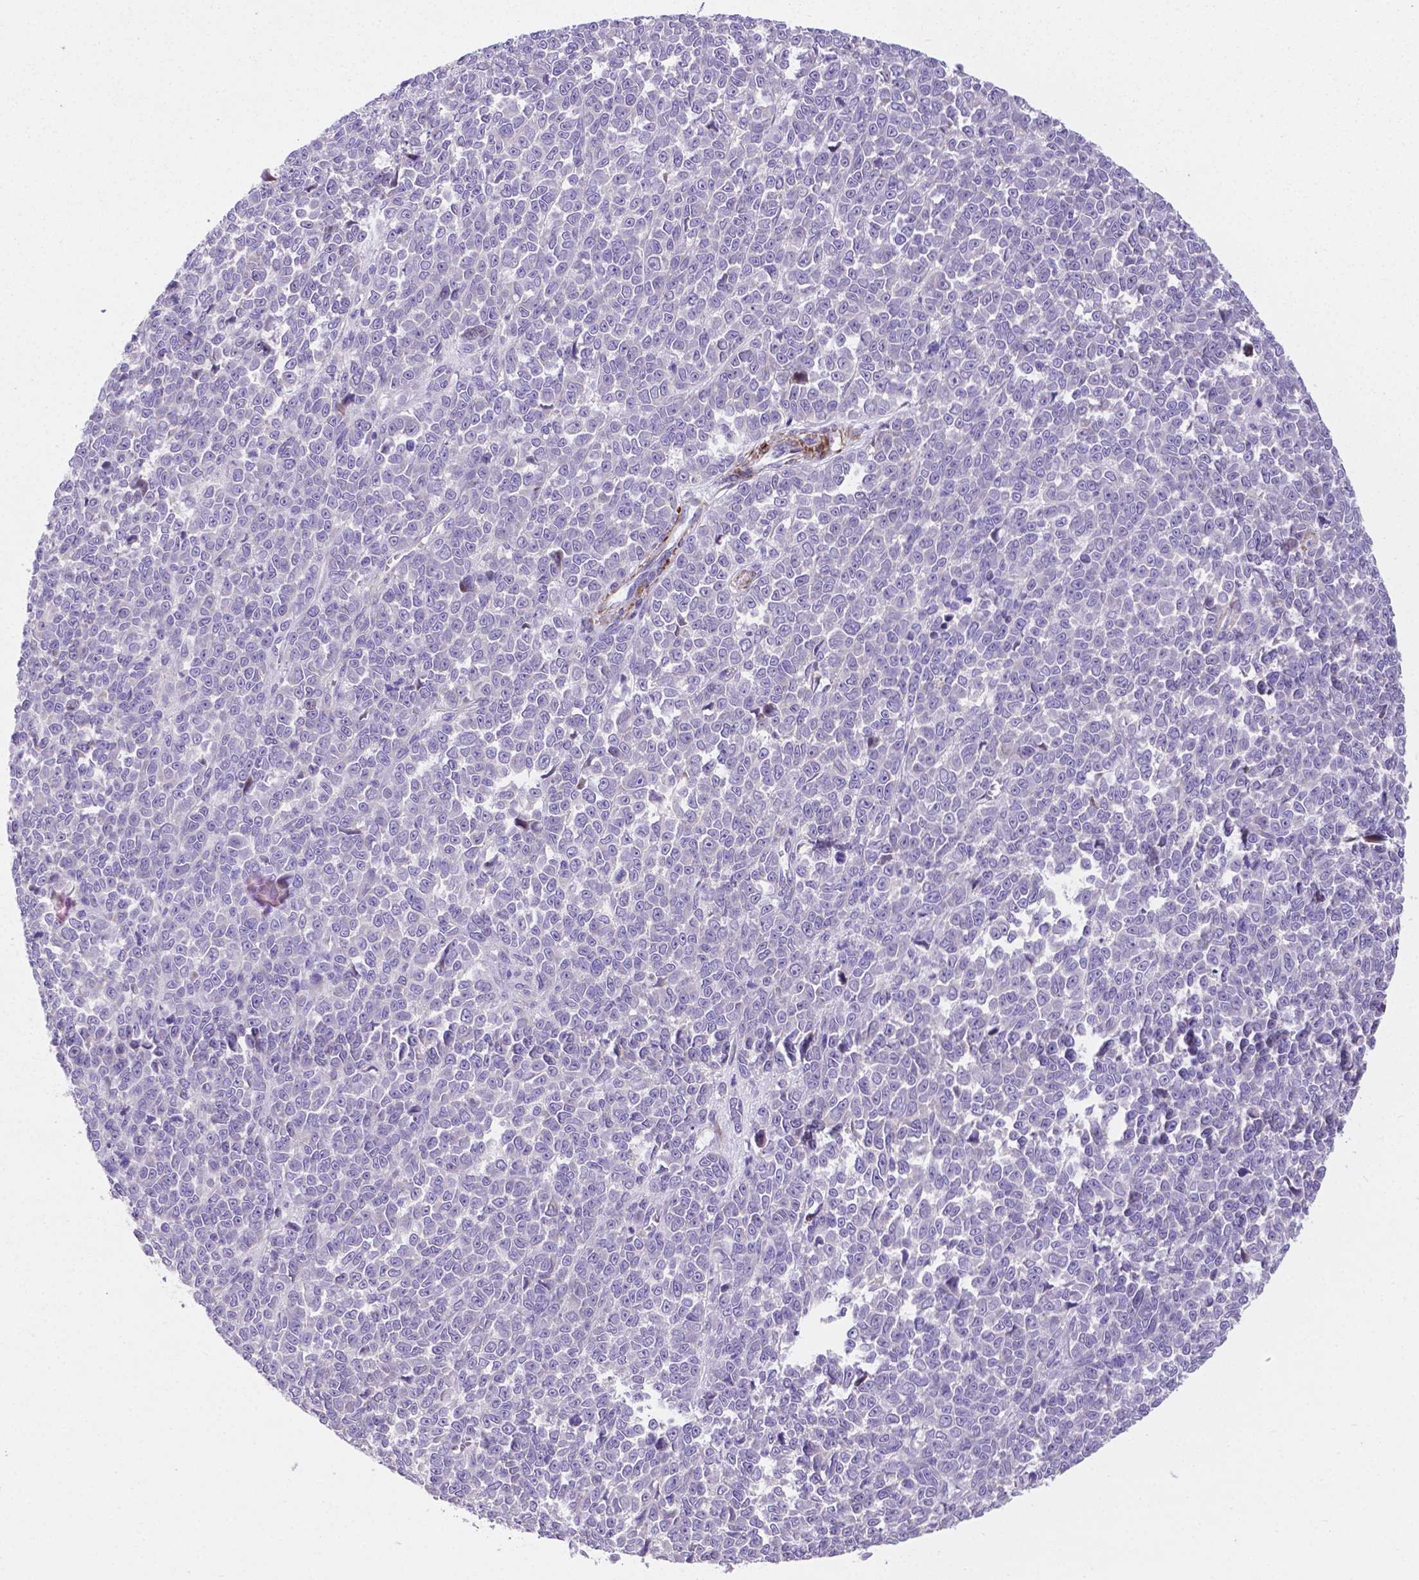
{"staining": {"intensity": "negative", "quantity": "none", "location": "none"}, "tissue": "melanoma", "cell_type": "Tumor cells", "image_type": "cancer", "snomed": [{"axis": "morphology", "description": "Malignant melanoma, NOS"}, {"axis": "topography", "description": "Skin"}], "caption": "DAB (3,3'-diaminobenzidine) immunohistochemical staining of melanoma displays no significant staining in tumor cells.", "gene": "PFKFB4", "patient": {"sex": "female", "age": 95}}